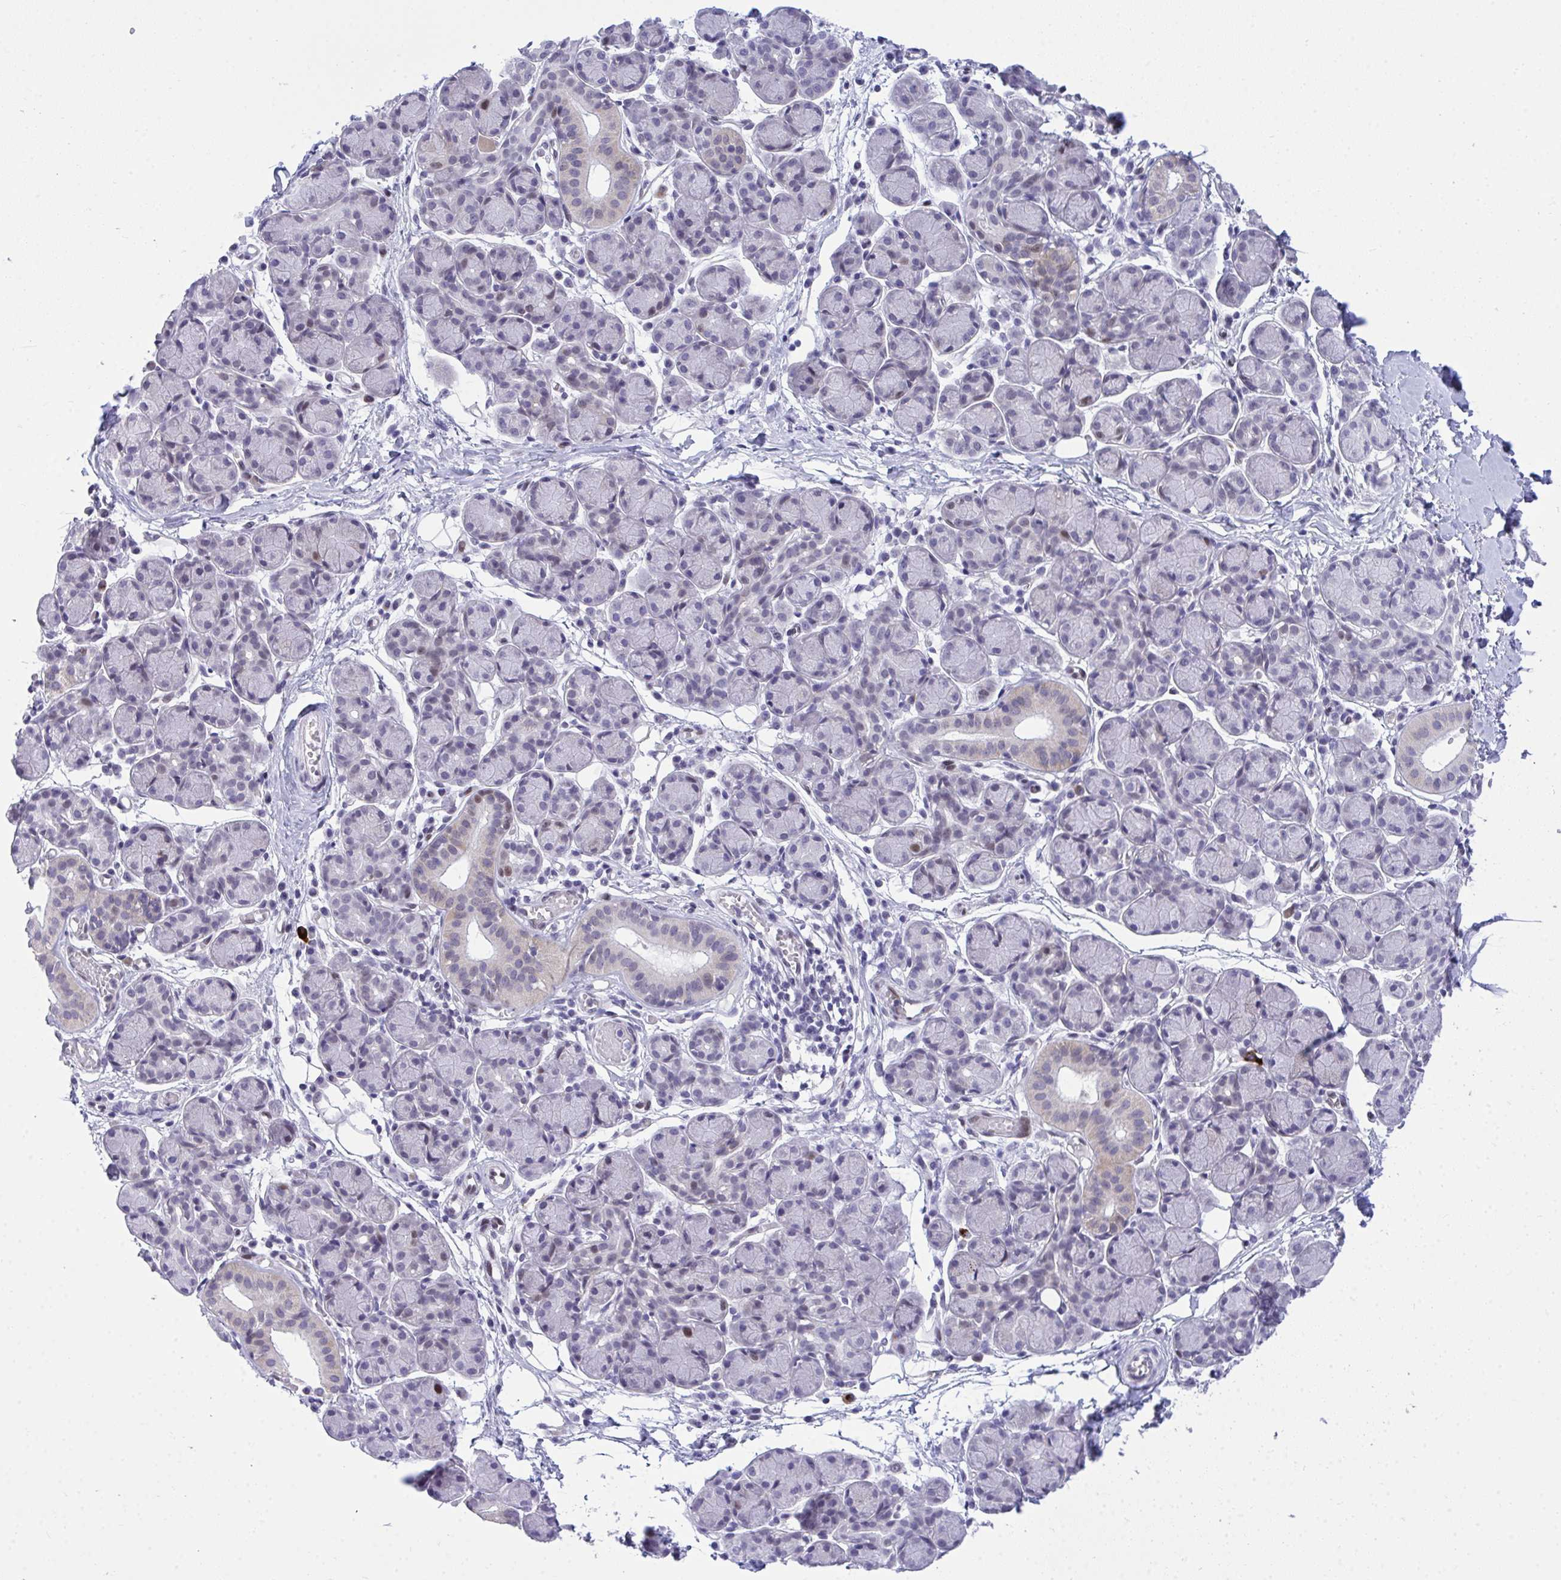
{"staining": {"intensity": "negative", "quantity": "none", "location": "none"}, "tissue": "salivary gland", "cell_type": "Glandular cells", "image_type": "normal", "snomed": [{"axis": "morphology", "description": "Normal tissue, NOS"}, {"axis": "morphology", "description": "Inflammation, NOS"}, {"axis": "topography", "description": "Lymph node"}, {"axis": "topography", "description": "Salivary gland"}], "caption": "Protein analysis of benign salivary gland shows no significant expression in glandular cells. (DAB immunohistochemistry (IHC), high magnification).", "gene": "TEAD4", "patient": {"sex": "male", "age": 3}}